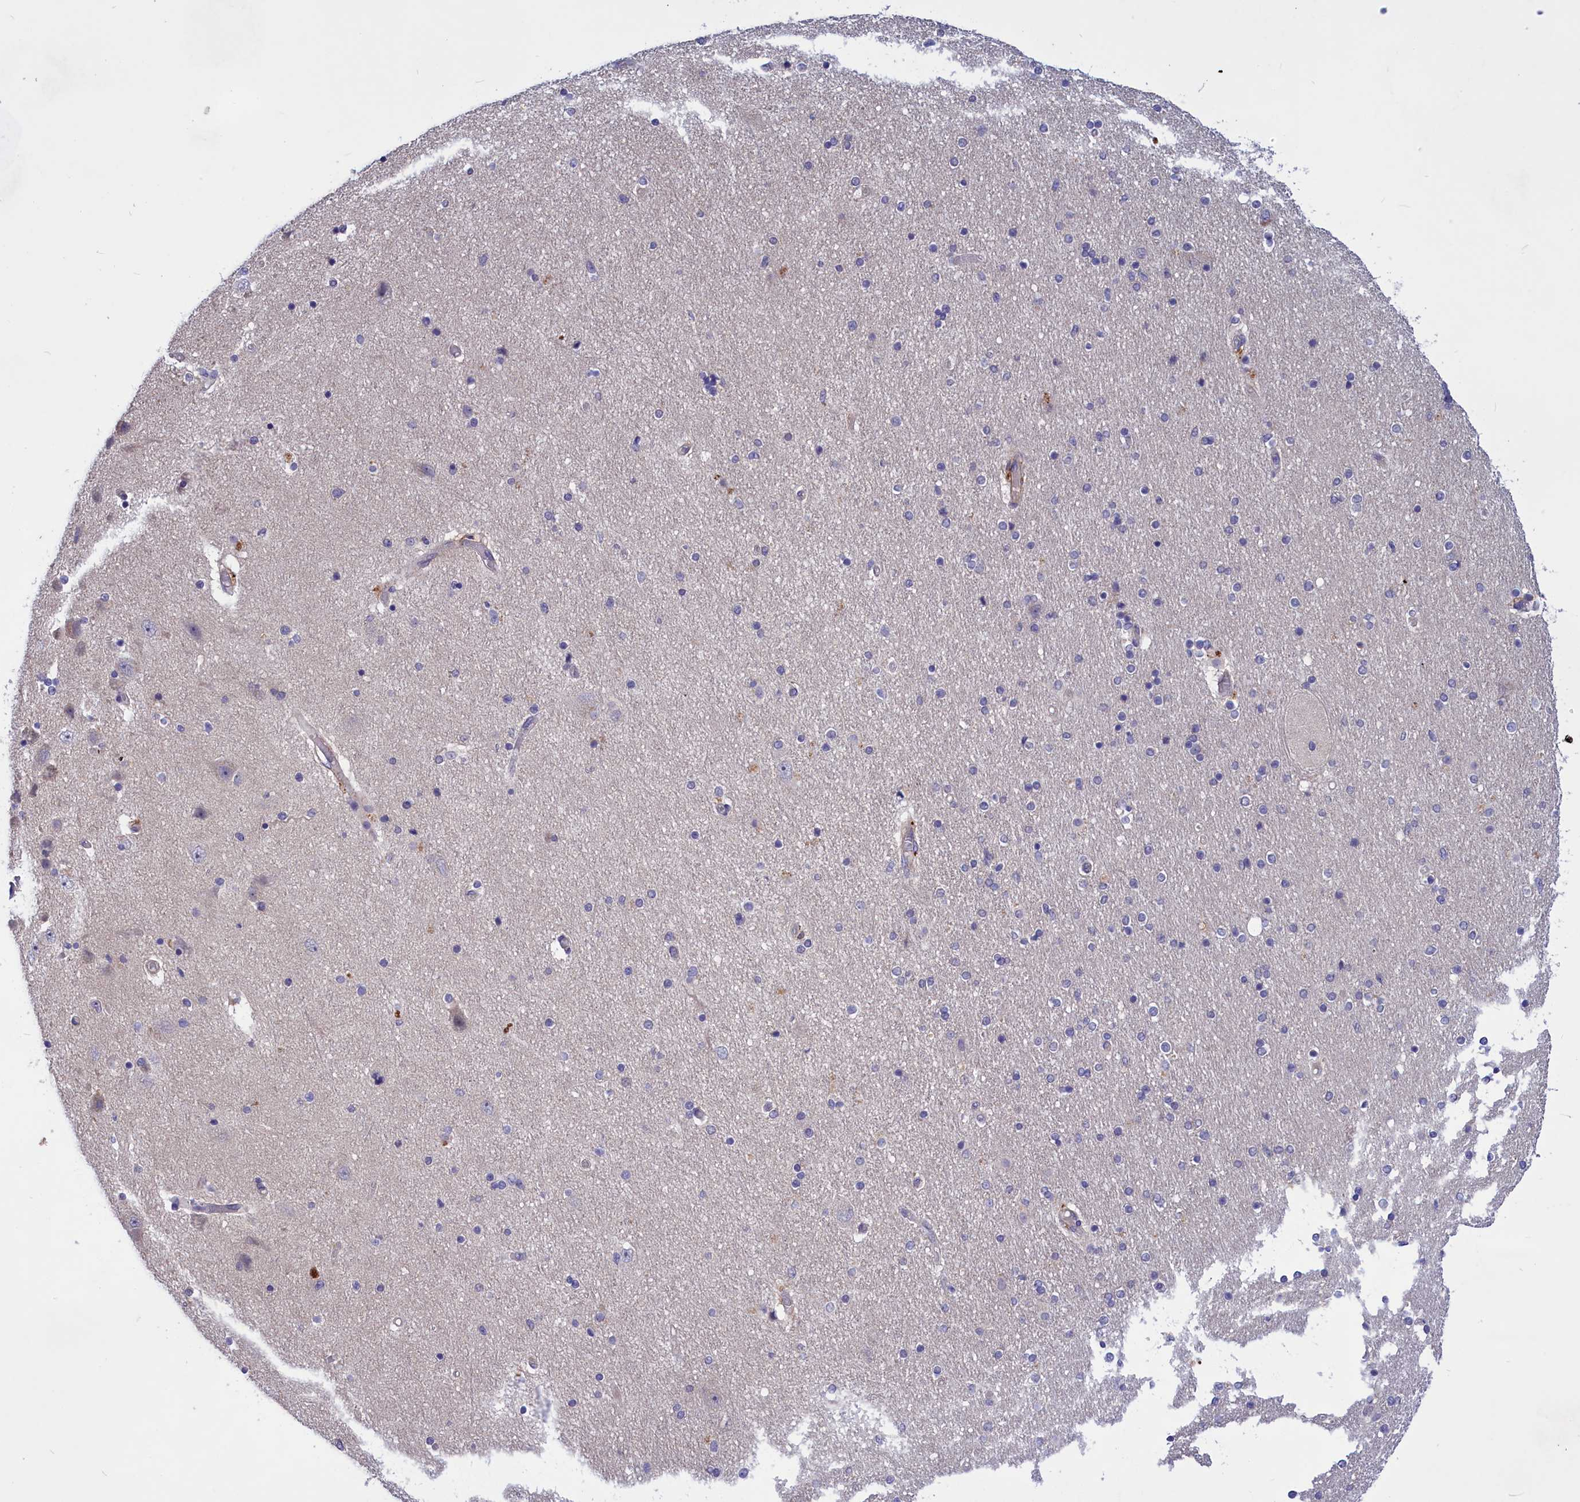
{"staining": {"intensity": "negative", "quantity": "none", "location": "none"}, "tissue": "hippocampus", "cell_type": "Glial cells", "image_type": "normal", "snomed": [{"axis": "morphology", "description": "Normal tissue, NOS"}, {"axis": "topography", "description": "Hippocampus"}], "caption": "An image of hippocampus stained for a protein exhibits no brown staining in glial cells.", "gene": "AMDHD2", "patient": {"sex": "female", "age": 54}}